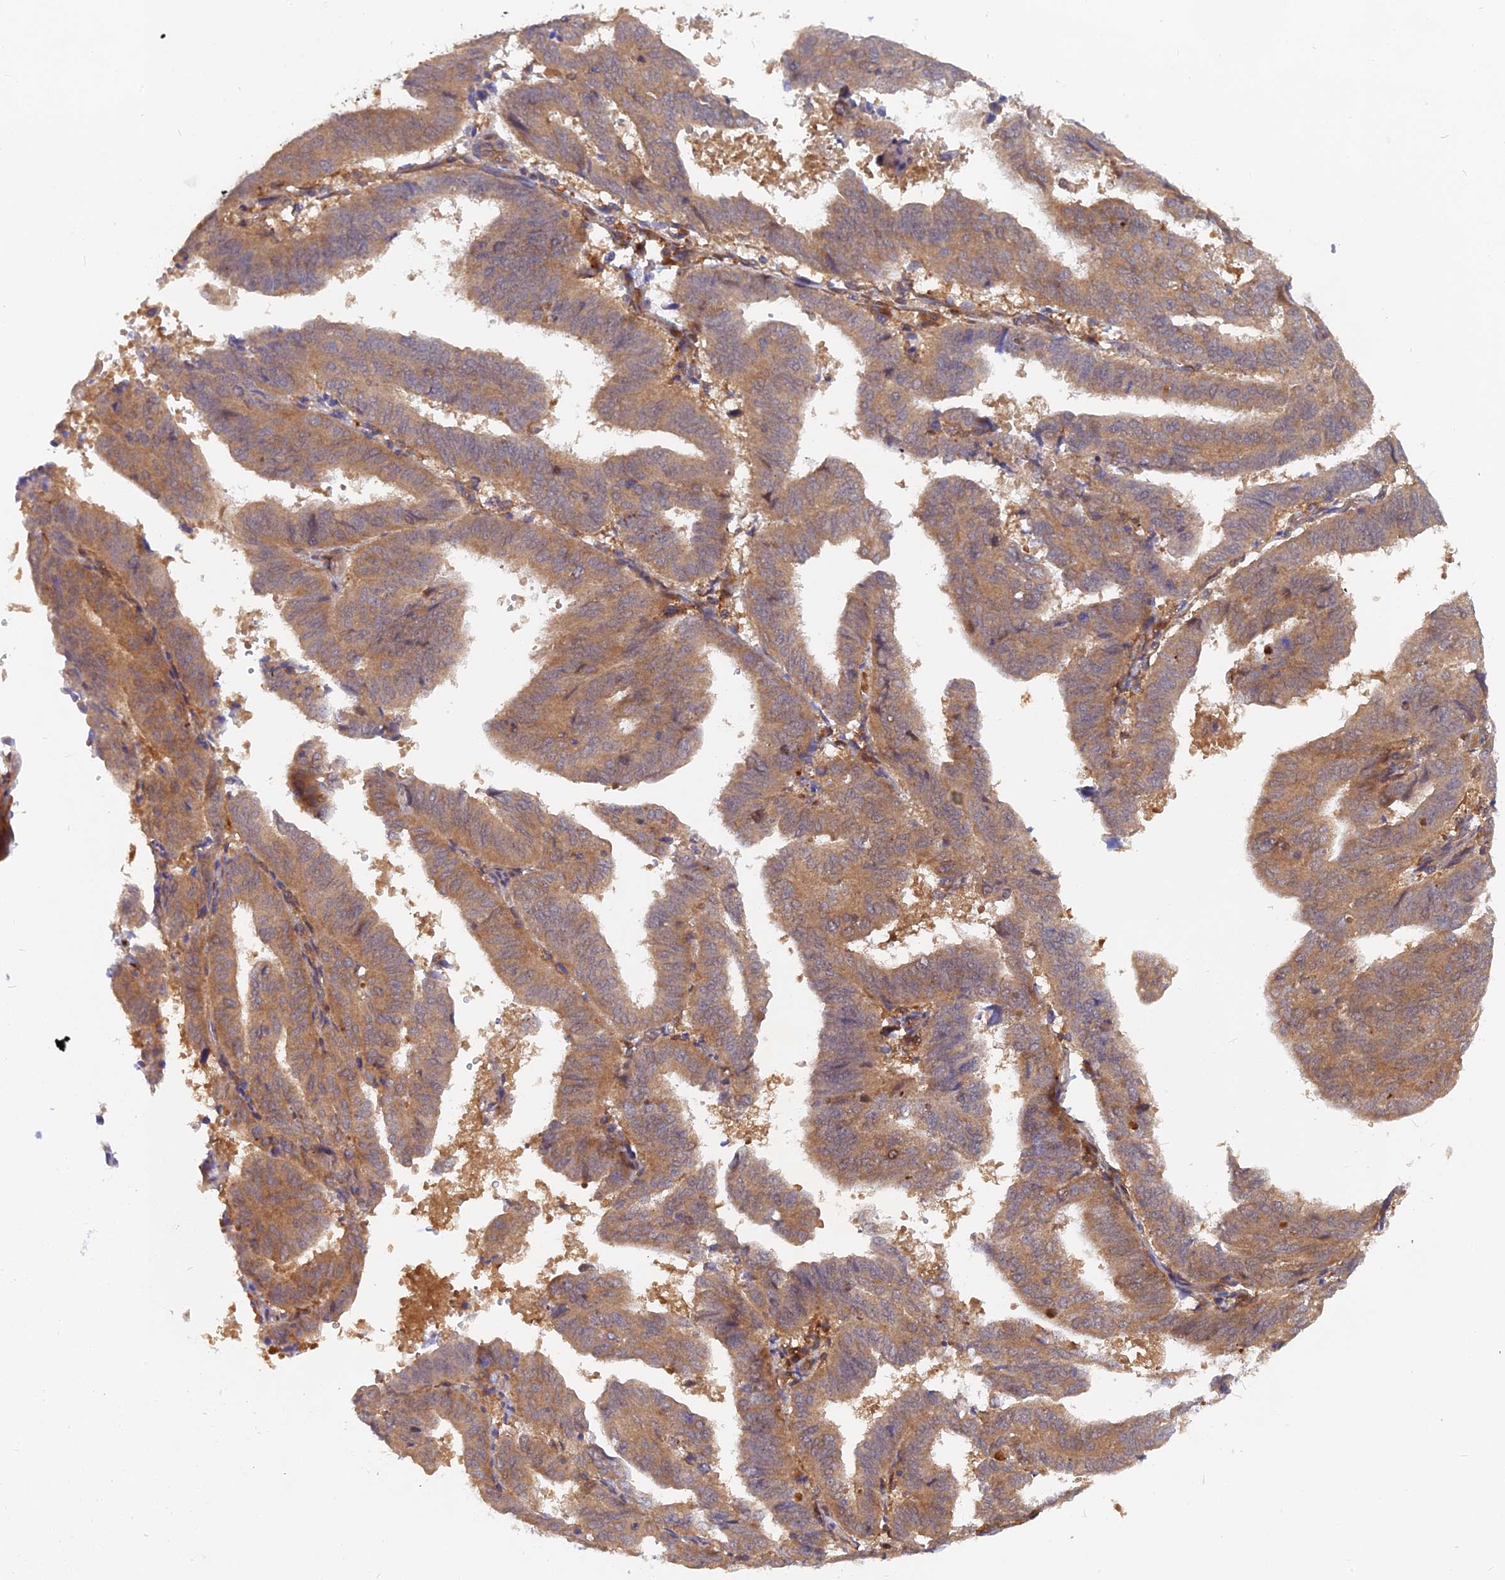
{"staining": {"intensity": "moderate", "quantity": ">75%", "location": "cytoplasmic/membranous"}, "tissue": "endometrial cancer", "cell_type": "Tumor cells", "image_type": "cancer", "snomed": [{"axis": "morphology", "description": "Adenocarcinoma, NOS"}, {"axis": "topography", "description": "Uterus"}], "caption": "Immunohistochemical staining of endometrial cancer (adenocarcinoma) exhibits medium levels of moderate cytoplasmic/membranous expression in about >75% of tumor cells. The staining was performed using DAB (3,3'-diaminobenzidine), with brown indicating positive protein expression. Nuclei are stained blue with hematoxylin.", "gene": "ARL2BP", "patient": {"sex": "female", "age": 77}}